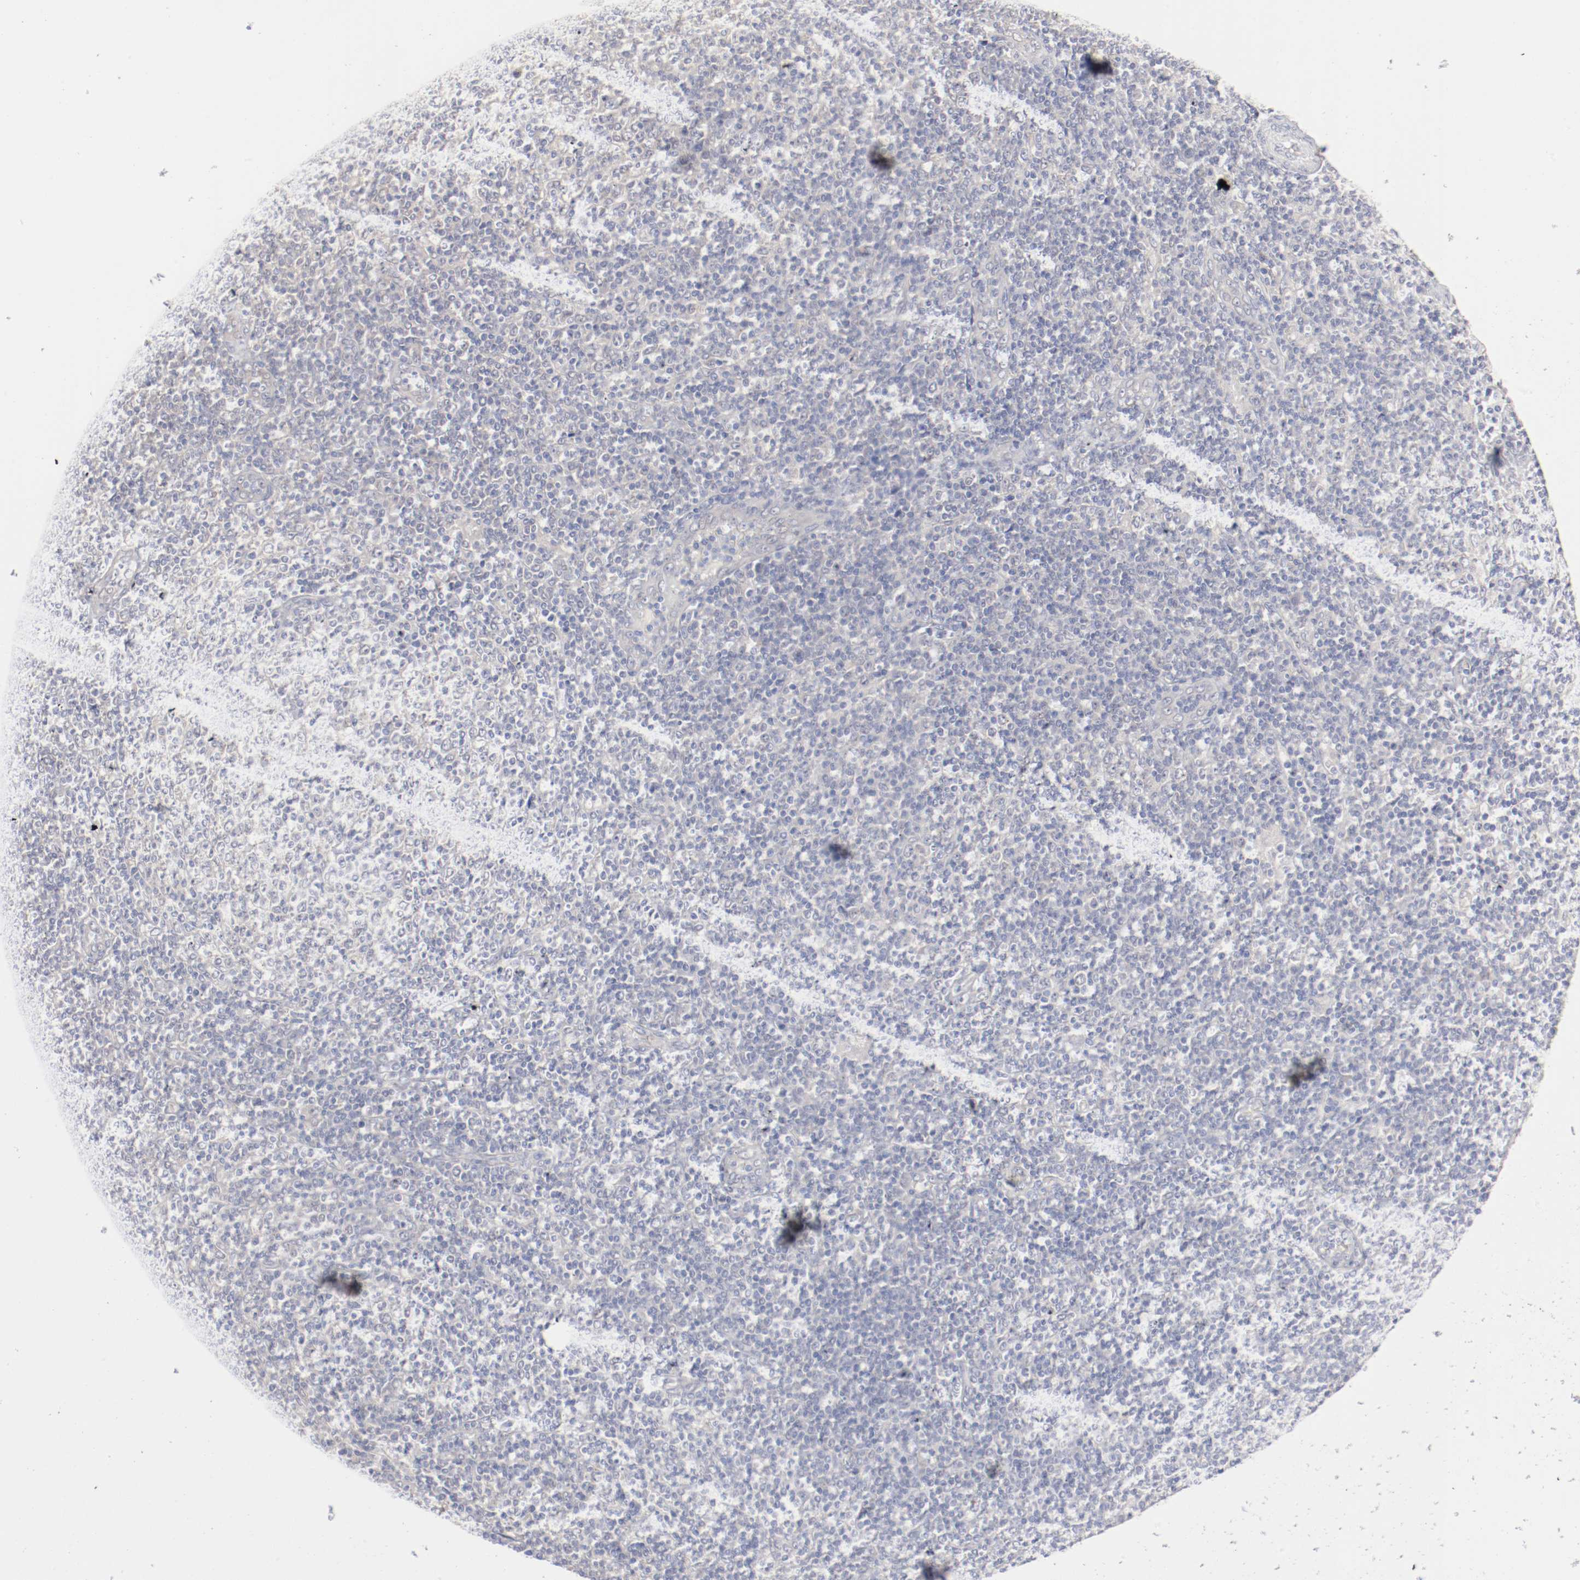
{"staining": {"intensity": "weak", "quantity": "25%-75%", "location": "cytoplasmic/membranous"}, "tissue": "lymphoma", "cell_type": "Tumor cells", "image_type": "cancer", "snomed": [{"axis": "morphology", "description": "Malignant lymphoma, non-Hodgkin's type, Low grade"}, {"axis": "topography", "description": "Lymph node"}], "caption": "Tumor cells display low levels of weak cytoplasmic/membranous positivity in approximately 25%-75% of cells in human malignant lymphoma, non-Hodgkin's type (low-grade).", "gene": "DNAL4", "patient": {"sex": "male", "age": 70}}